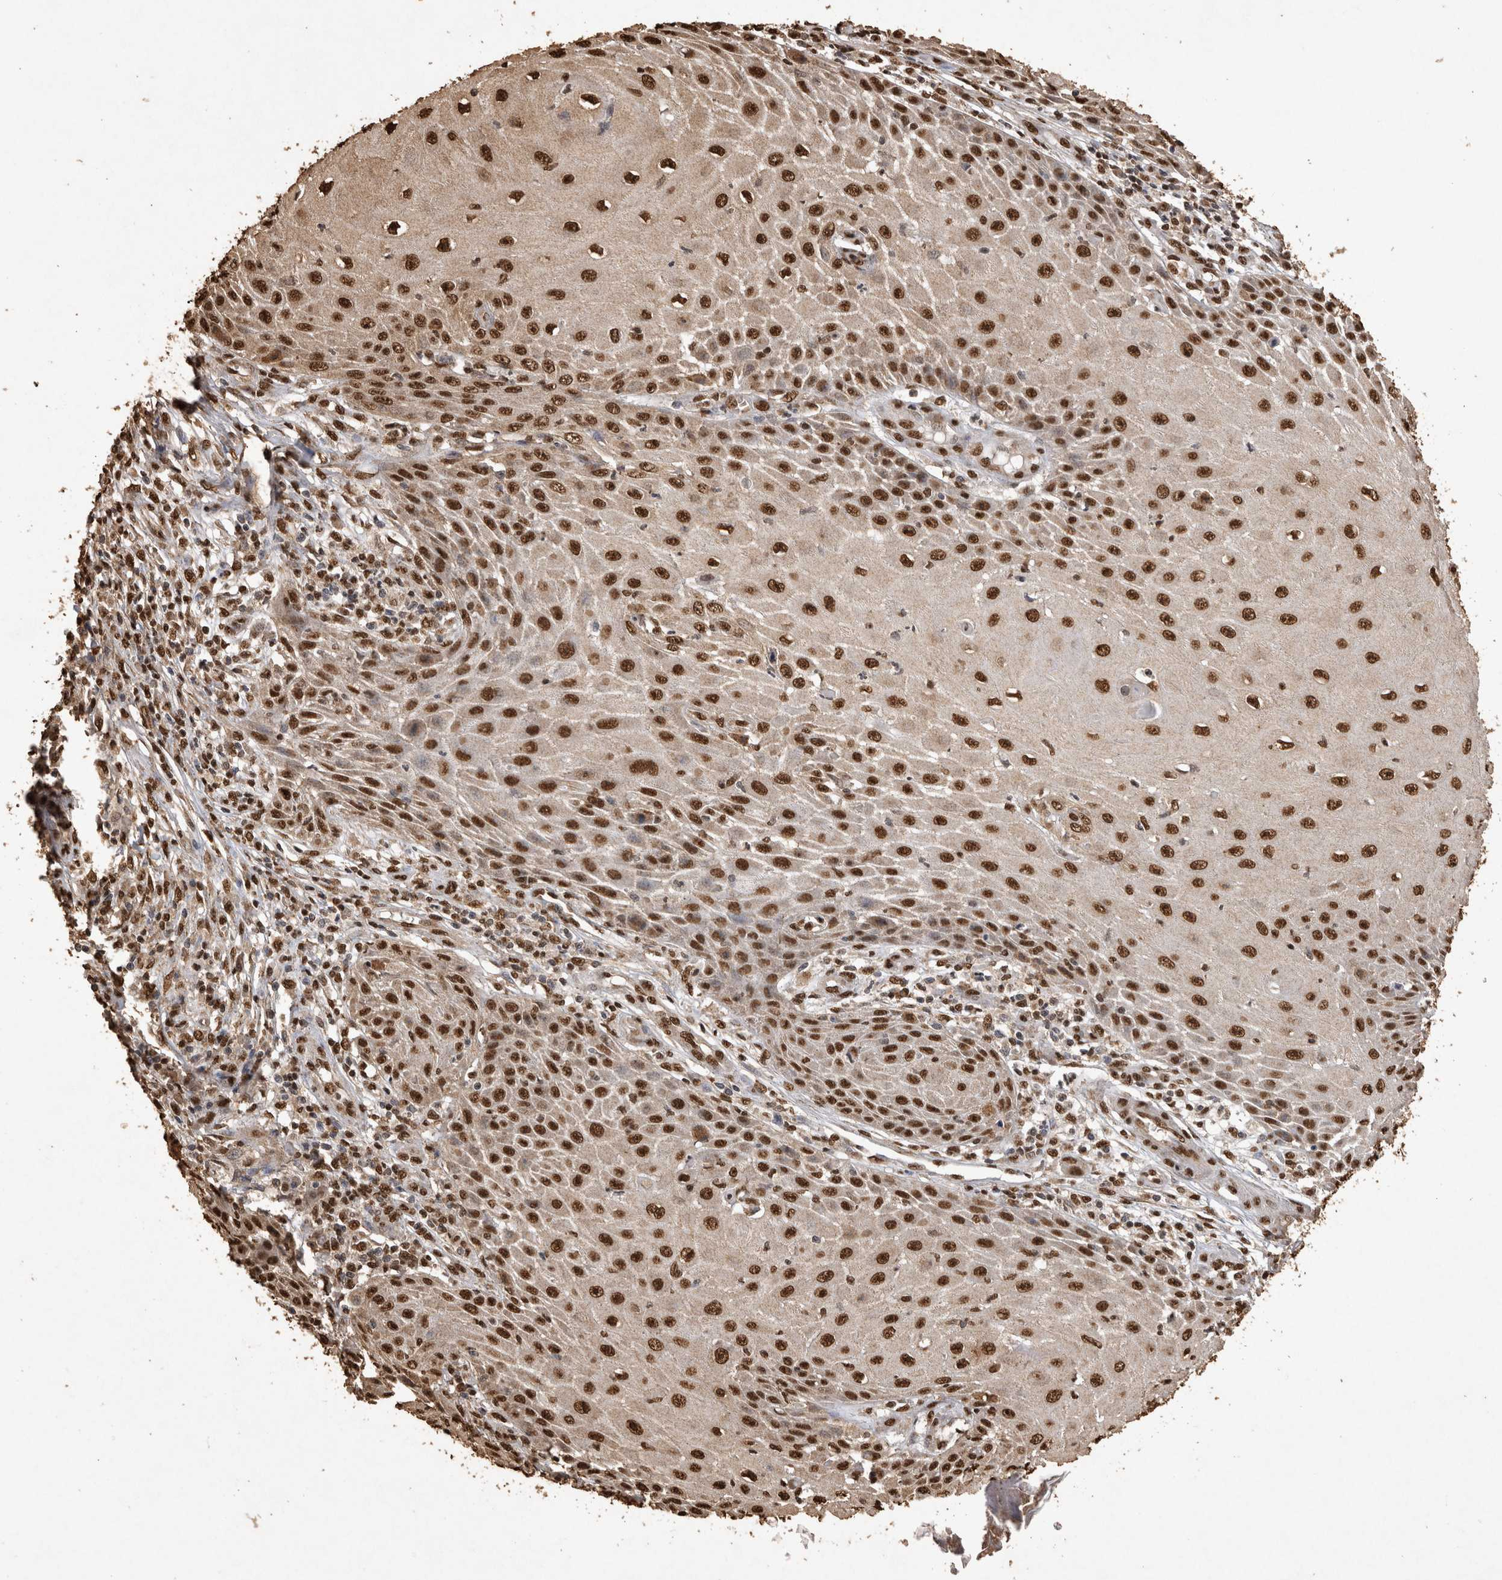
{"staining": {"intensity": "strong", "quantity": ">75%", "location": "nuclear"}, "tissue": "skin cancer", "cell_type": "Tumor cells", "image_type": "cancer", "snomed": [{"axis": "morphology", "description": "Squamous cell carcinoma, NOS"}, {"axis": "topography", "description": "Skin"}], "caption": "This micrograph shows IHC staining of human skin cancer, with high strong nuclear positivity in about >75% of tumor cells.", "gene": "OAS2", "patient": {"sex": "female", "age": 73}}